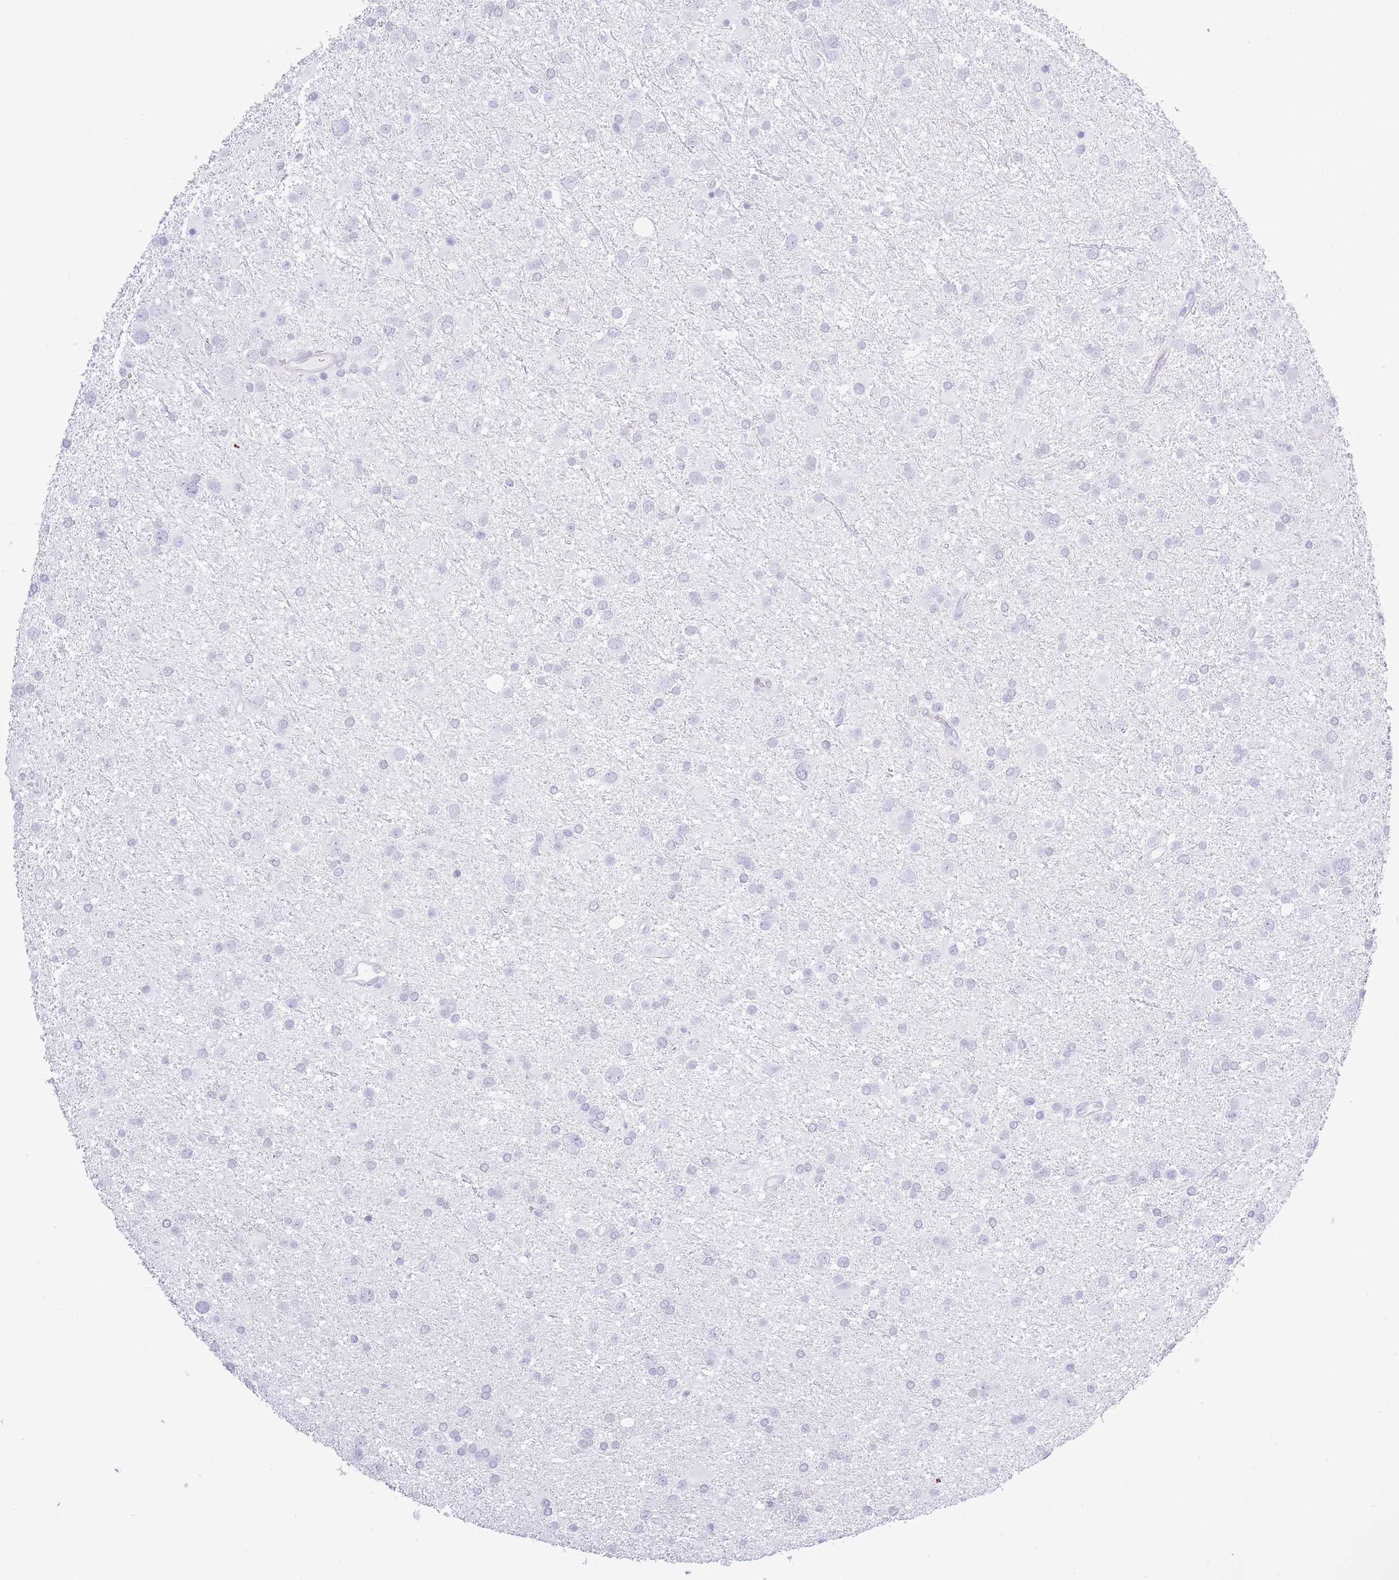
{"staining": {"intensity": "negative", "quantity": "none", "location": "none"}, "tissue": "glioma", "cell_type": "Tumor cells", "image_type": "cancer", "snomed": [{"axis": "morphology", "description": "Glioma, malignant, Low grade"}, {"axis": "topography", "description": "Brain"}], "caption": "Immunohistochemistry histopathology image of human glioma stained for a protein (brown), which exhibits no staining in tumor cells.", "gene": "PKLR", "patient": {"sex": "female", "age": 32}}